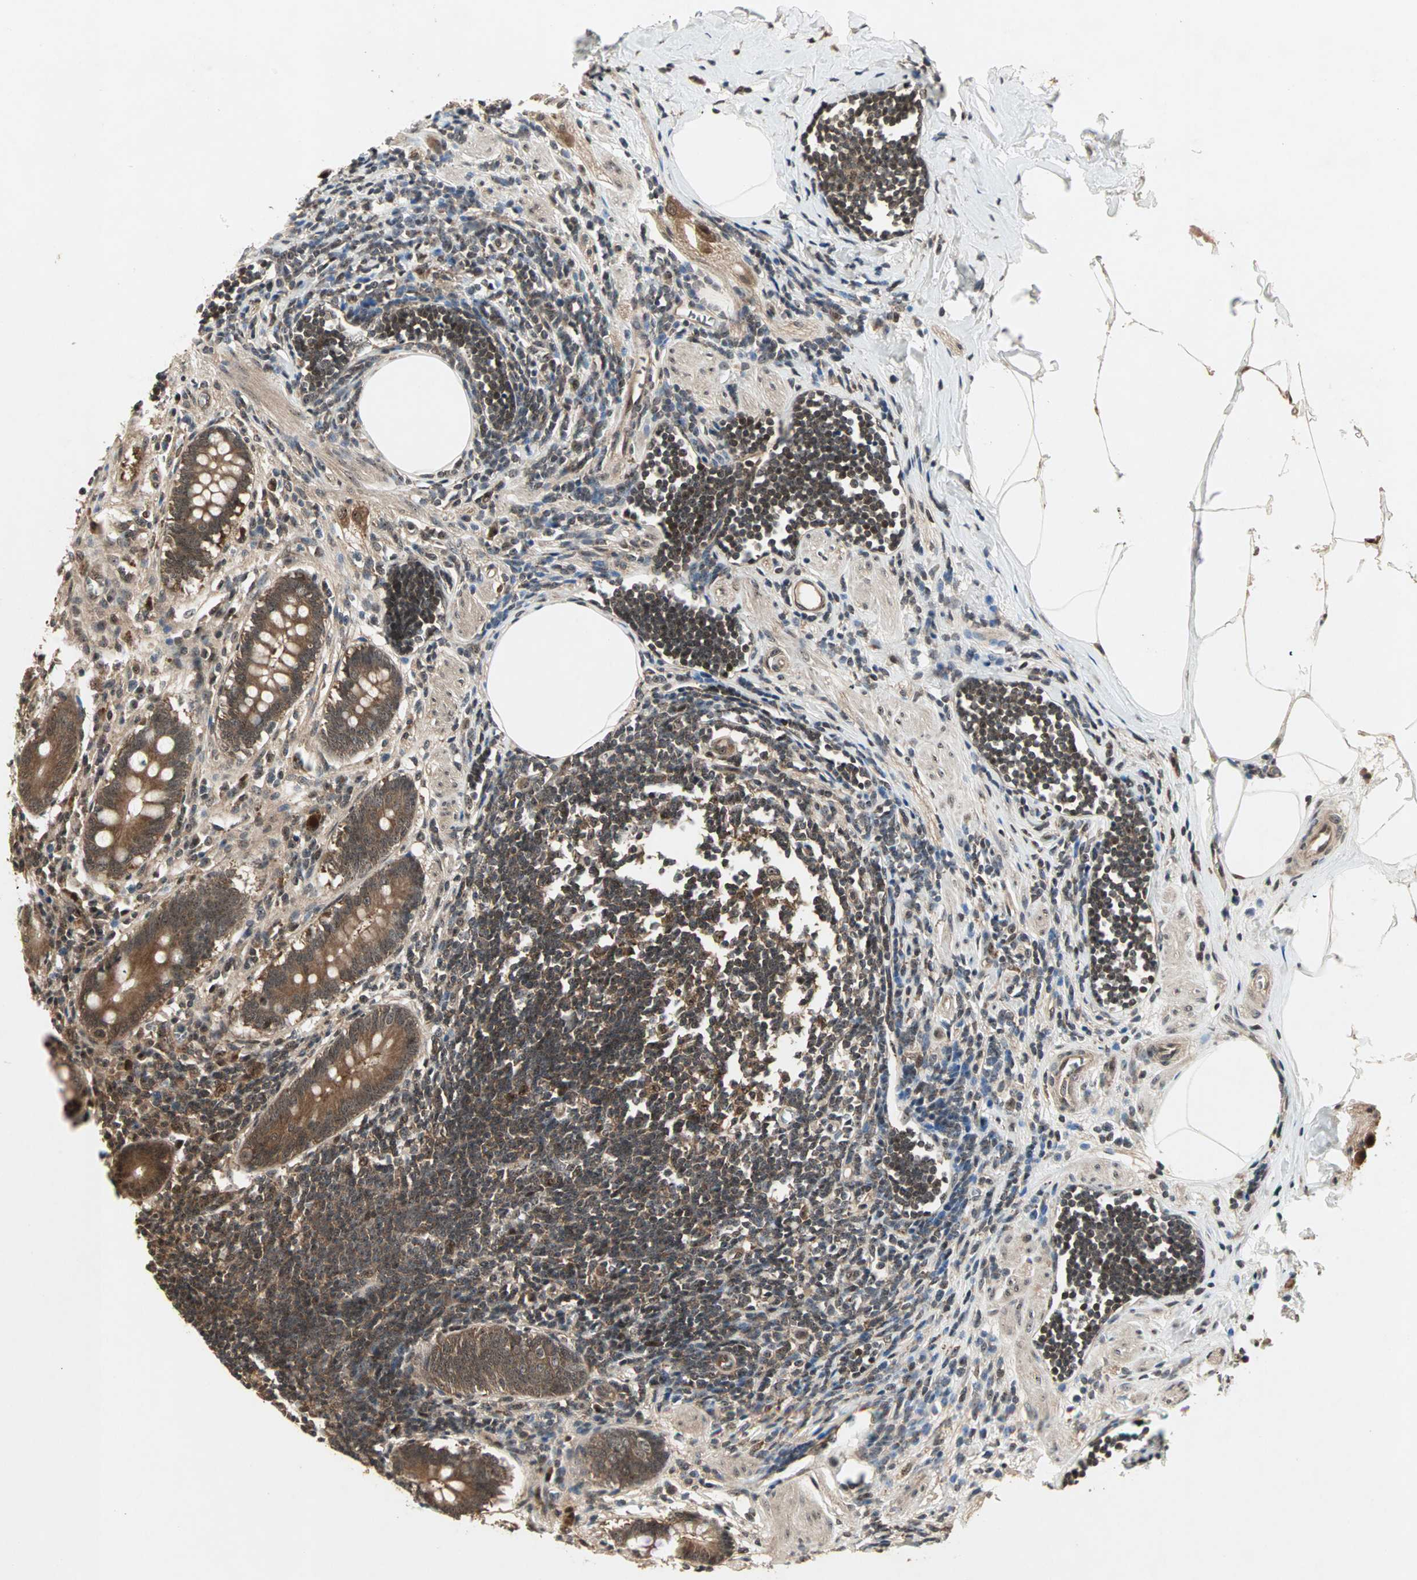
{"staining": {"intensity": "moderate", "quantity": ">75%", "location": "cytoplasmic/membranous"}, "tissue": "appendix", "cell_type": "Glandular cells", "image_type": "normal", "snomed": [{"axis": "morphology", "description": "Normal tissue, NOS"}, {"axis": "topography", "description": "Appendix"}], "caption": "Protein analysis of normal appendix shows moderate cytoplasmic/membranous expression in approximately >75% of glandular cells.", "gene": "CSNK2B", "patient": {"sex": "female", "age": 50}}